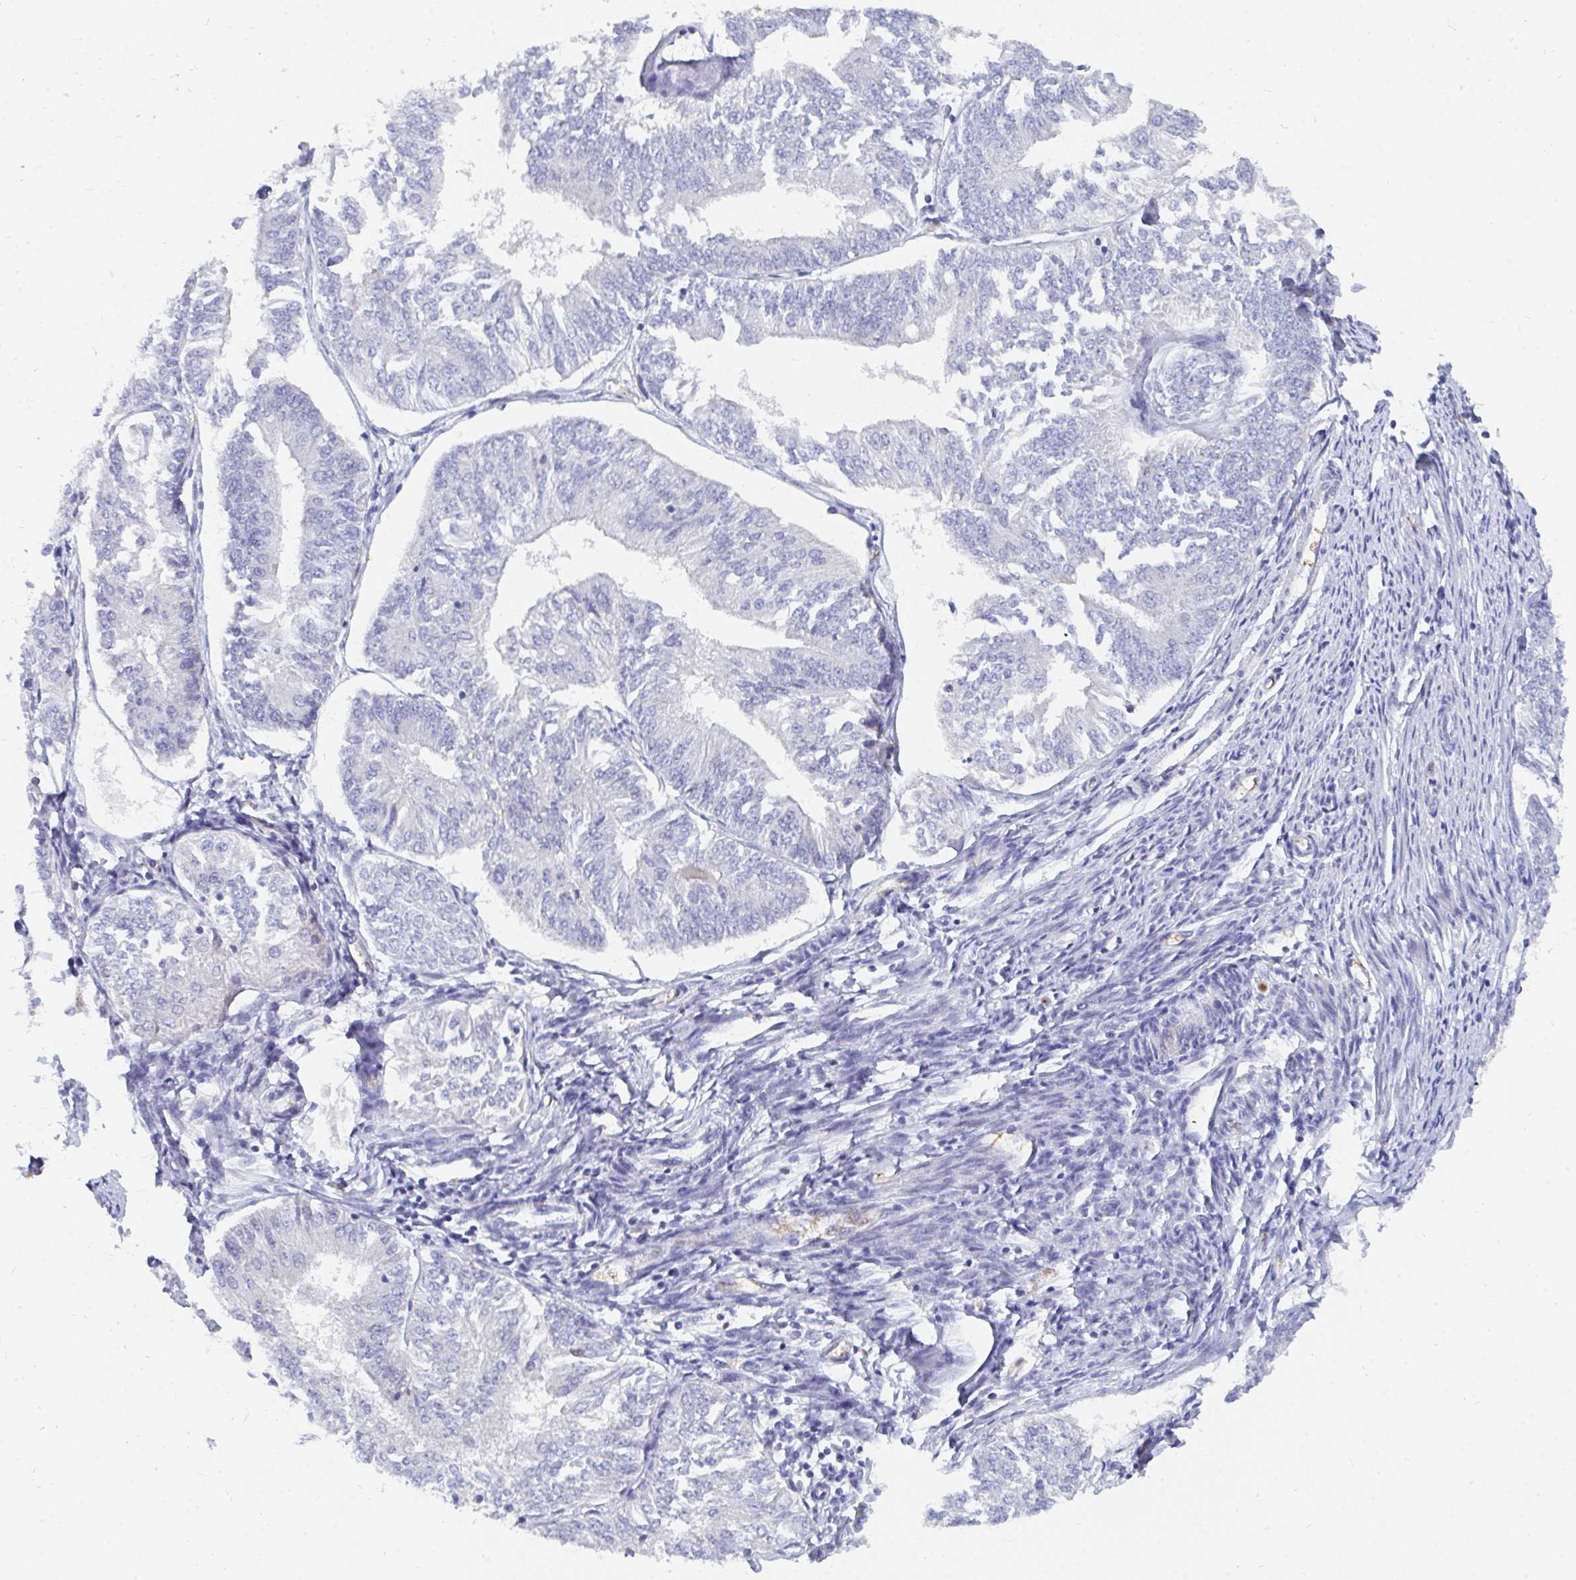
{"staining": {"intensity": "negative", "quantity": "none", "location": "none"}, "tissue": "endometrial cancer", "cell_type": "Tumor cells", "image_type": "cancer", "snomed": [{"axis": "morphology", "description": "Adenocarcinoma, NOS"}, {"axis": "topography", "description": "Endometrium"}], "caption": "Endometrial adenocarcinoma stained for a protein using IHC demonstrates no expression tumor cells.", "gene": "MROH2B", "patient": {"sex": "female", "age": 58}}